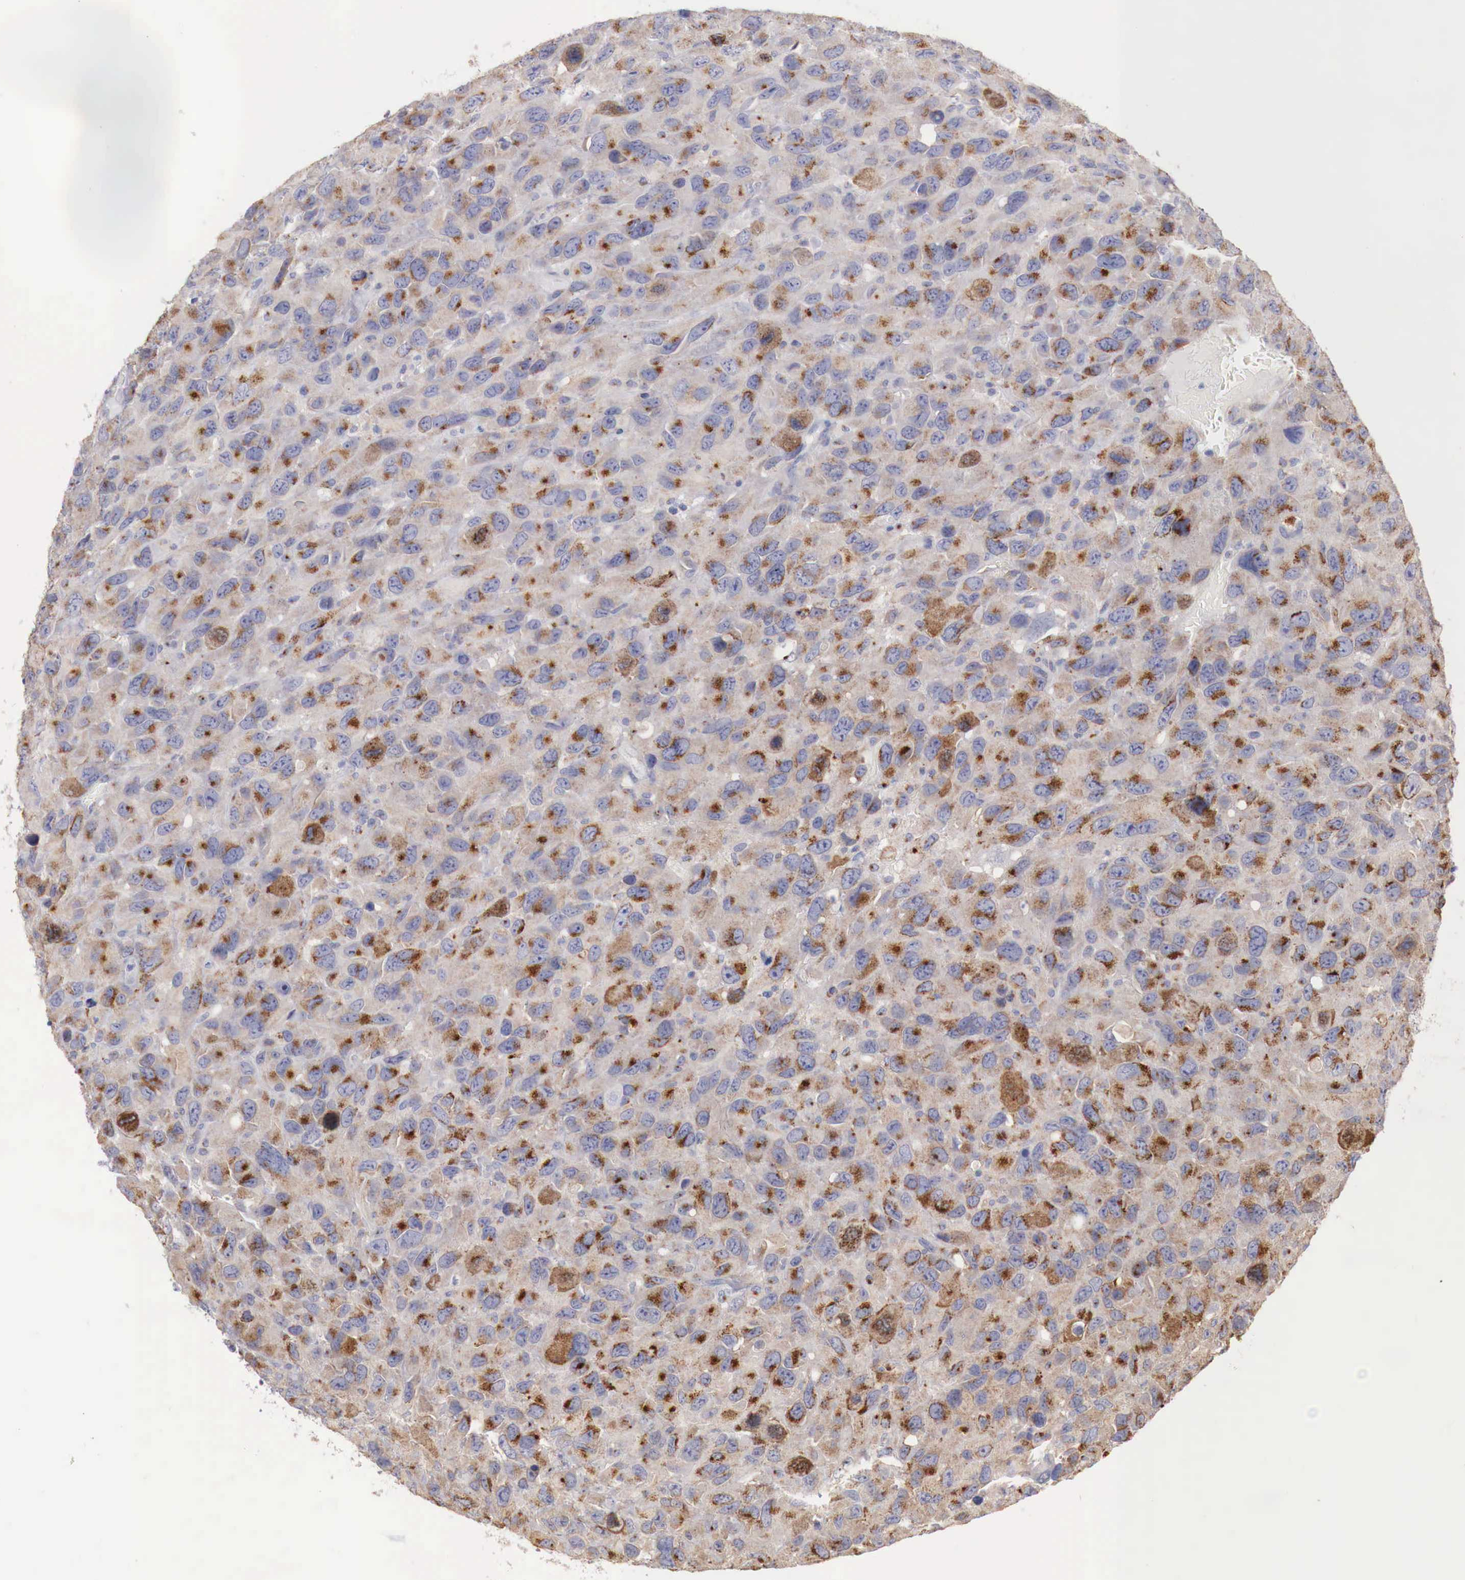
{"staining": {"intensity": "strong", "quantity": ">75%", "location": "cytoplasmic/membranous"}, "tissue": "renal cancer", "cell_type": "Tumor cells", "image_type": "cancer", "snomed": [{"axis": "morphology", "description": "Adenocarcinoma, NOS"}, {"axis": "topography", "description": "Kidney"}], "caption": "About >75% of tumor cells in renal adenocarcinoma display strong cytoplasmic/membranous protein positivity as visualized by brown immunohistochemical staining.", "gene": "SYAP1", "patient": {"sex": "male", "age": 79}}